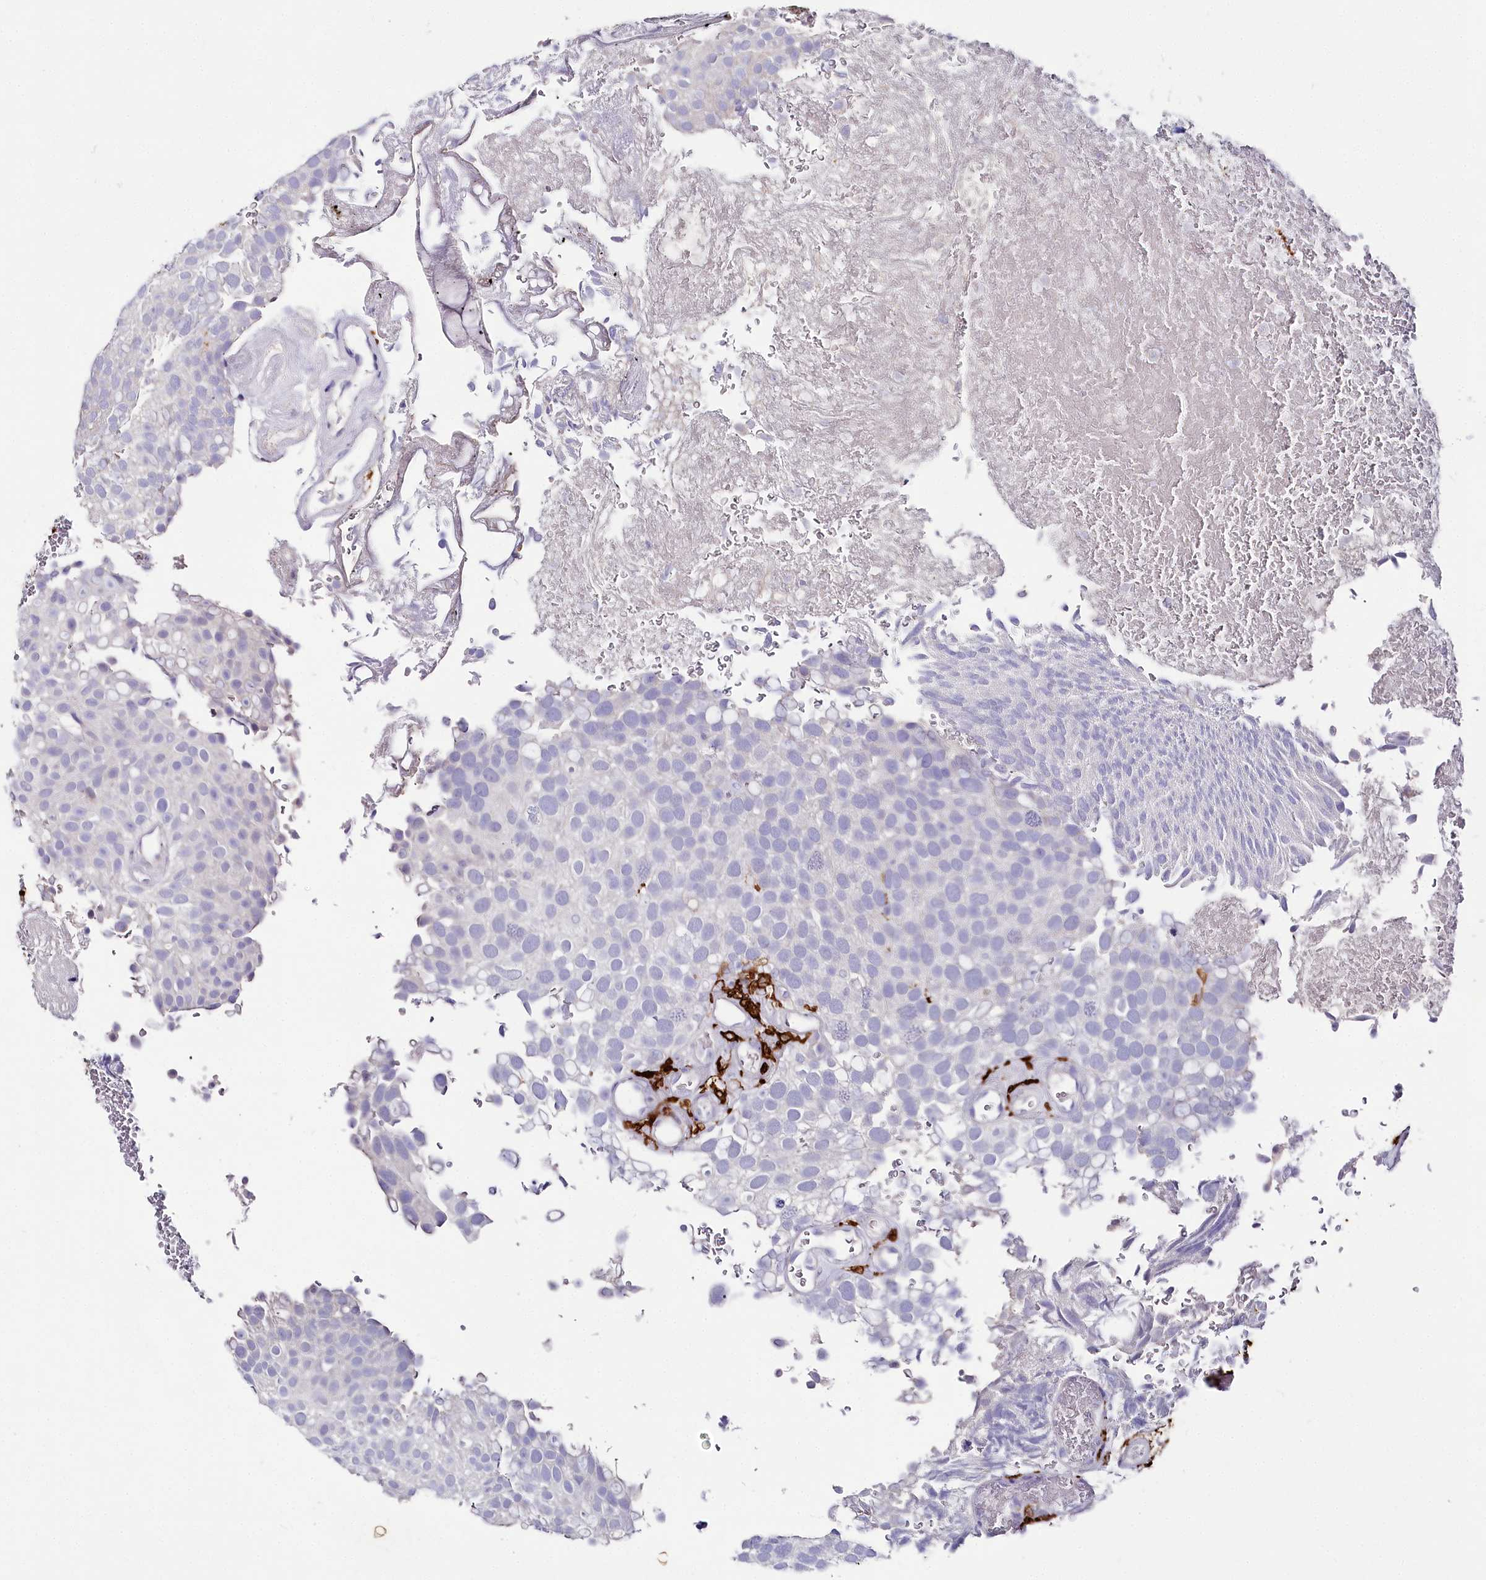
{"staining": {"intensity": "negative", "quantity": "none", "location": "none"}, "tissue": "urothelial cancer", "cell_type": "Tumor cells", "image_type": "cancer", "snomed": [{"axis": "morphology", "description": "Urothelial carcinoma, Low grade"}, {"axis": "topography", "description": "Urinary bladder"}], "caption": "Photomicrograph shows no significant protein positivity in tumor cells of low-grade urothelial carcinoma.", "gene": "CLEC4M", "patient": {"sex": "male", "age": 78}}